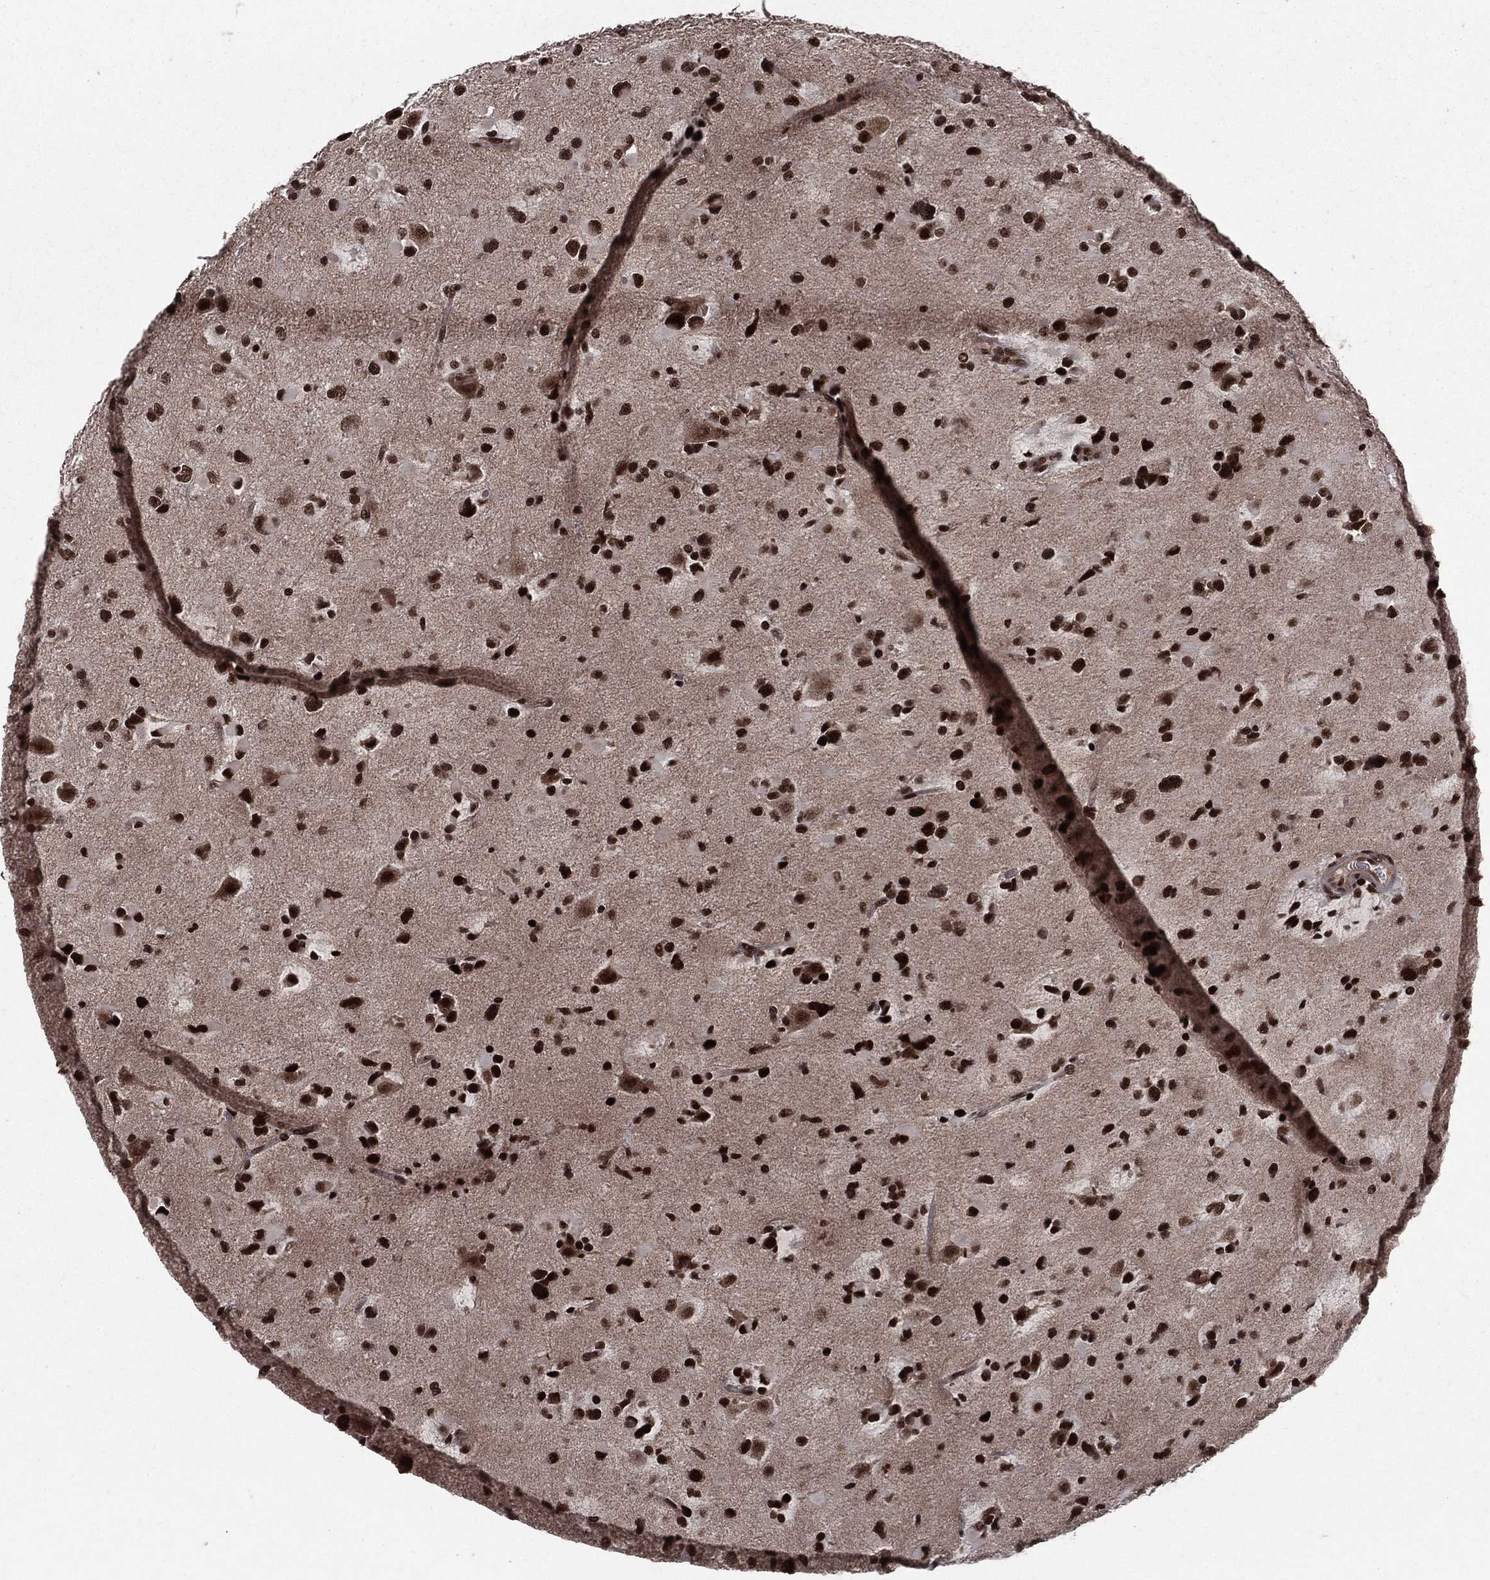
{"staining": {"intensity": "strong", "quantity": ">75%", "location": "nuclear"}, "tissue": "glioma", "cell_type": "Tumor cells", "image_type": "cancer", "snomed": [{"axis": "morphology", "description": "Glioma, malignant, Low grade"}, {"axis": "topography", "description": "Brain"}], "caption": "Malignant glioma (low-grade) stained with immunohistochemistry (IHC) shows strong nuclear staining in approximately >75% of tumor cells.", "gene": "SMC3", "patient": {"sex": "female", "age": 32}}